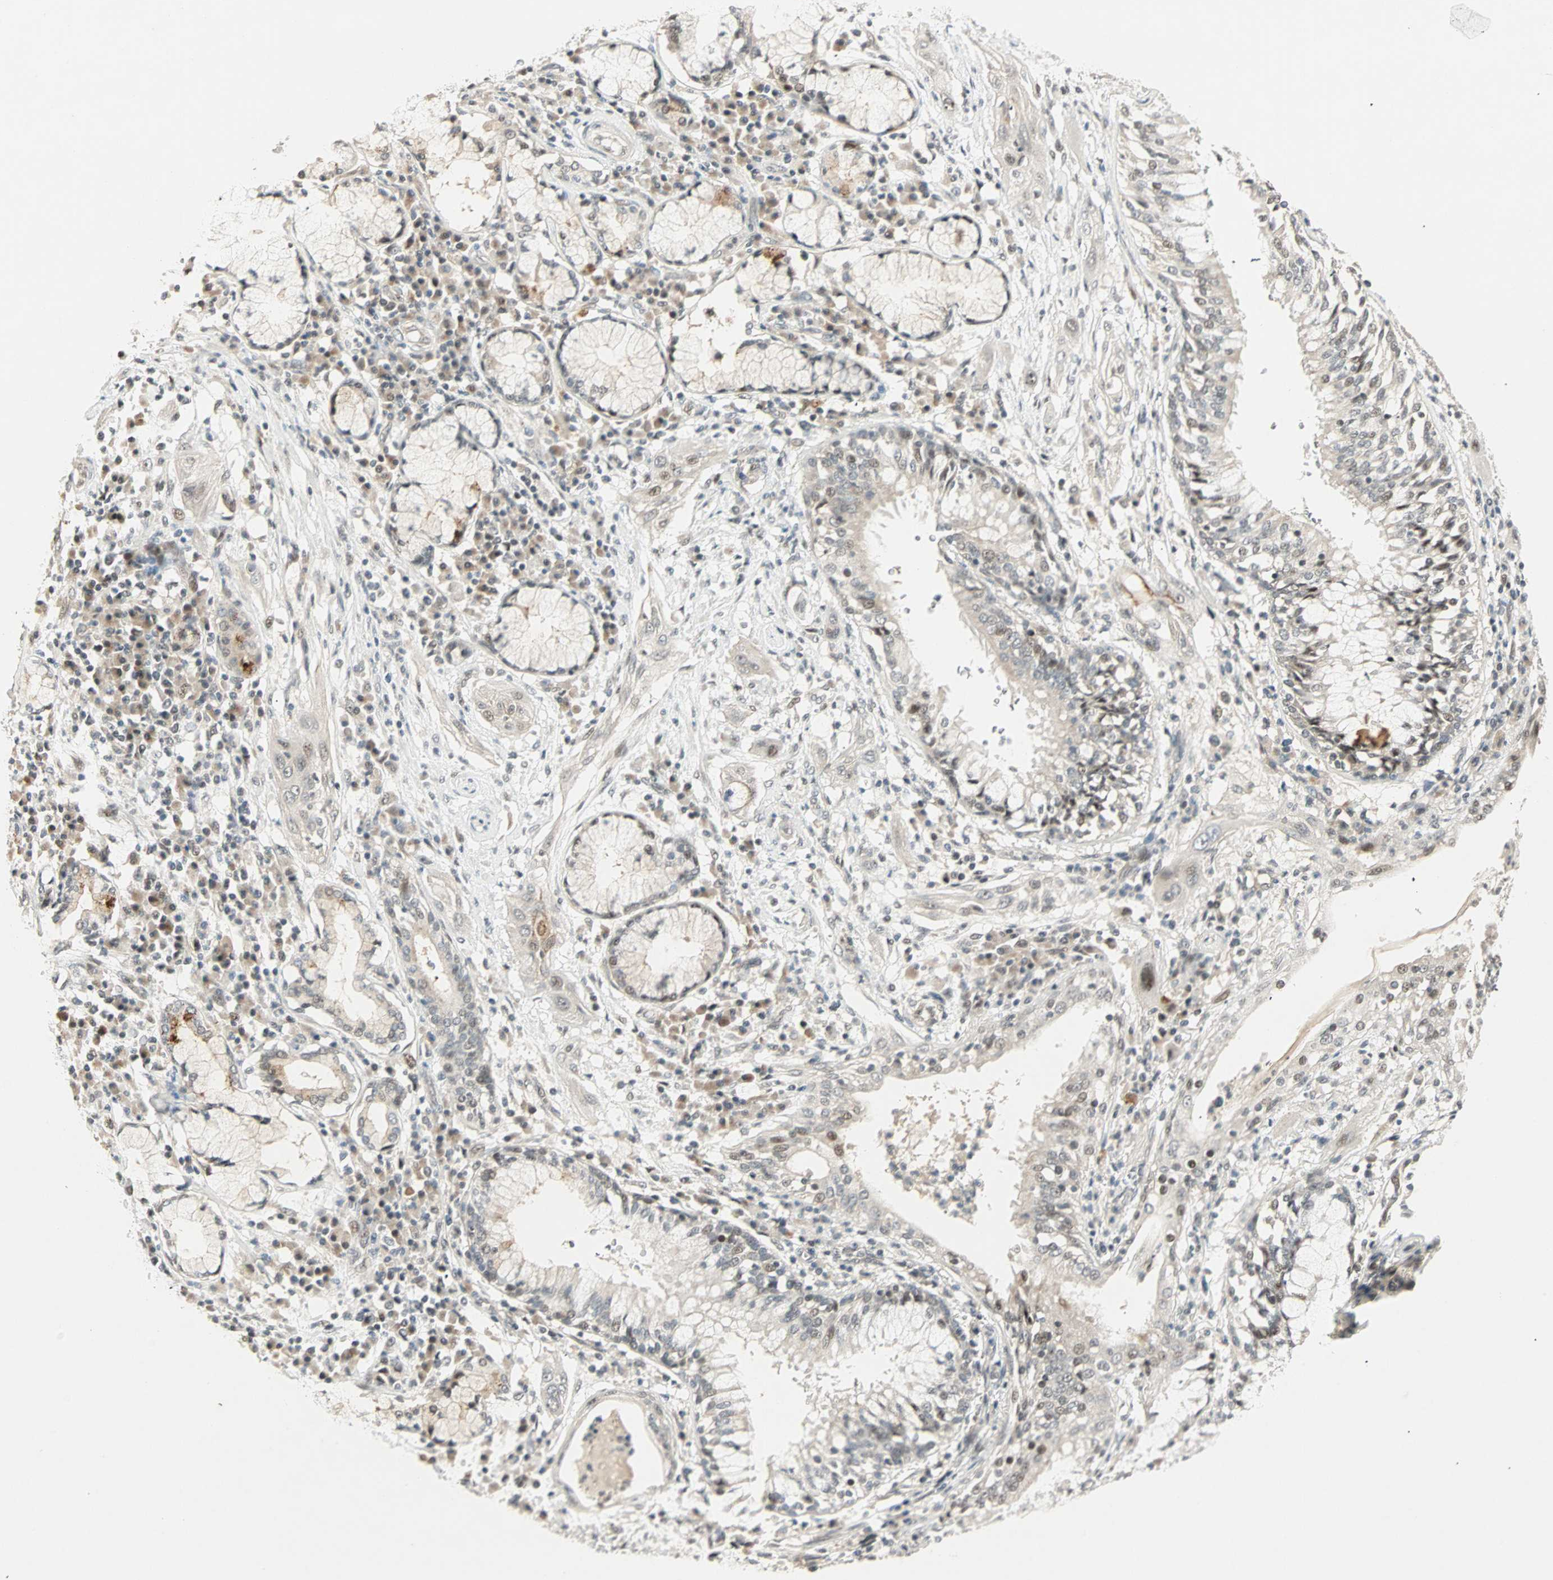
{"staining": {"intensity": "weak", "quantity": ">75%", "location": "cytoplasmic/membranous,nuclear"}, "tissue": "lung cancer", "cell_type": "Tumor cells", "image_type": "cancer", "snomed": [{"axis": "morphology", "description": "Squamous cell carcinoma, NOS"}, {"axis": "topography", "description": "Lung"}], "caption": "Lung cancer (squamous cell carcinoma) tissue reveals weak cytoplasmic/membranous and nuclear positivity in approximately >75% of tumor cells, visualized by immunohistochemistry.", "gene": "ACSL5", "patient": {"sex": "female", "age": 47}}